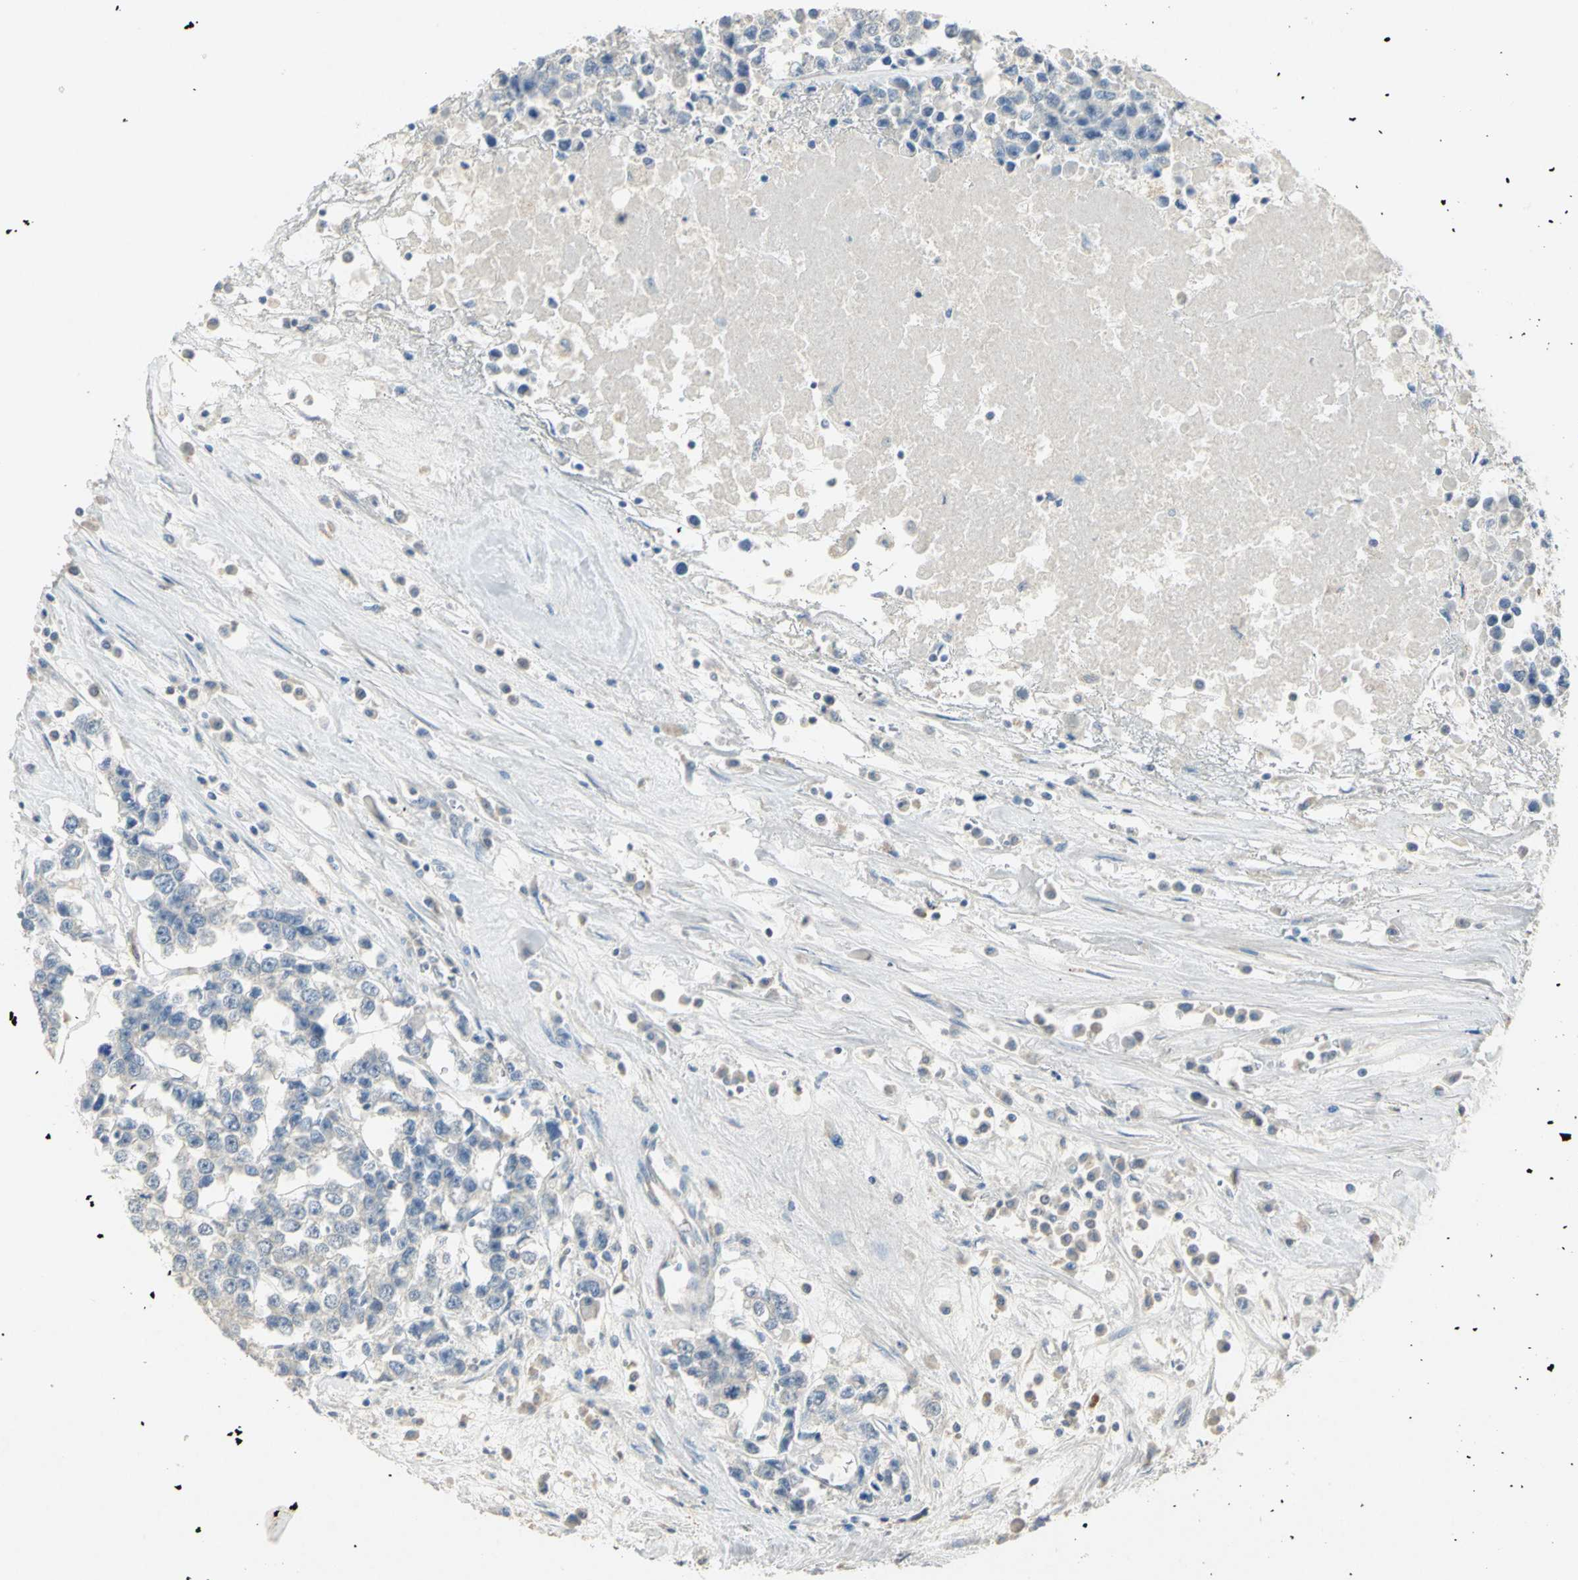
{"staining": {"intensity": "negative", "quantity": "none", "location": "none"}, "tissue": "testis cancer", "cell_type": "Tumor cells", "image_type": "cancer", "snomed": [{"axis": "morphology", "description": "Seminoma, NOS"}, {"axis": "morphology", "description": "Carcinoma, Embryonal, NOS"}, {"axis": "topography", "description": "Testis"}], "caption": "Protein analysis of testis cancer demonstrates no significant staining in tumor cells.", "gene": "PPIA", "patient": {"sex": "male", "age": 52}}